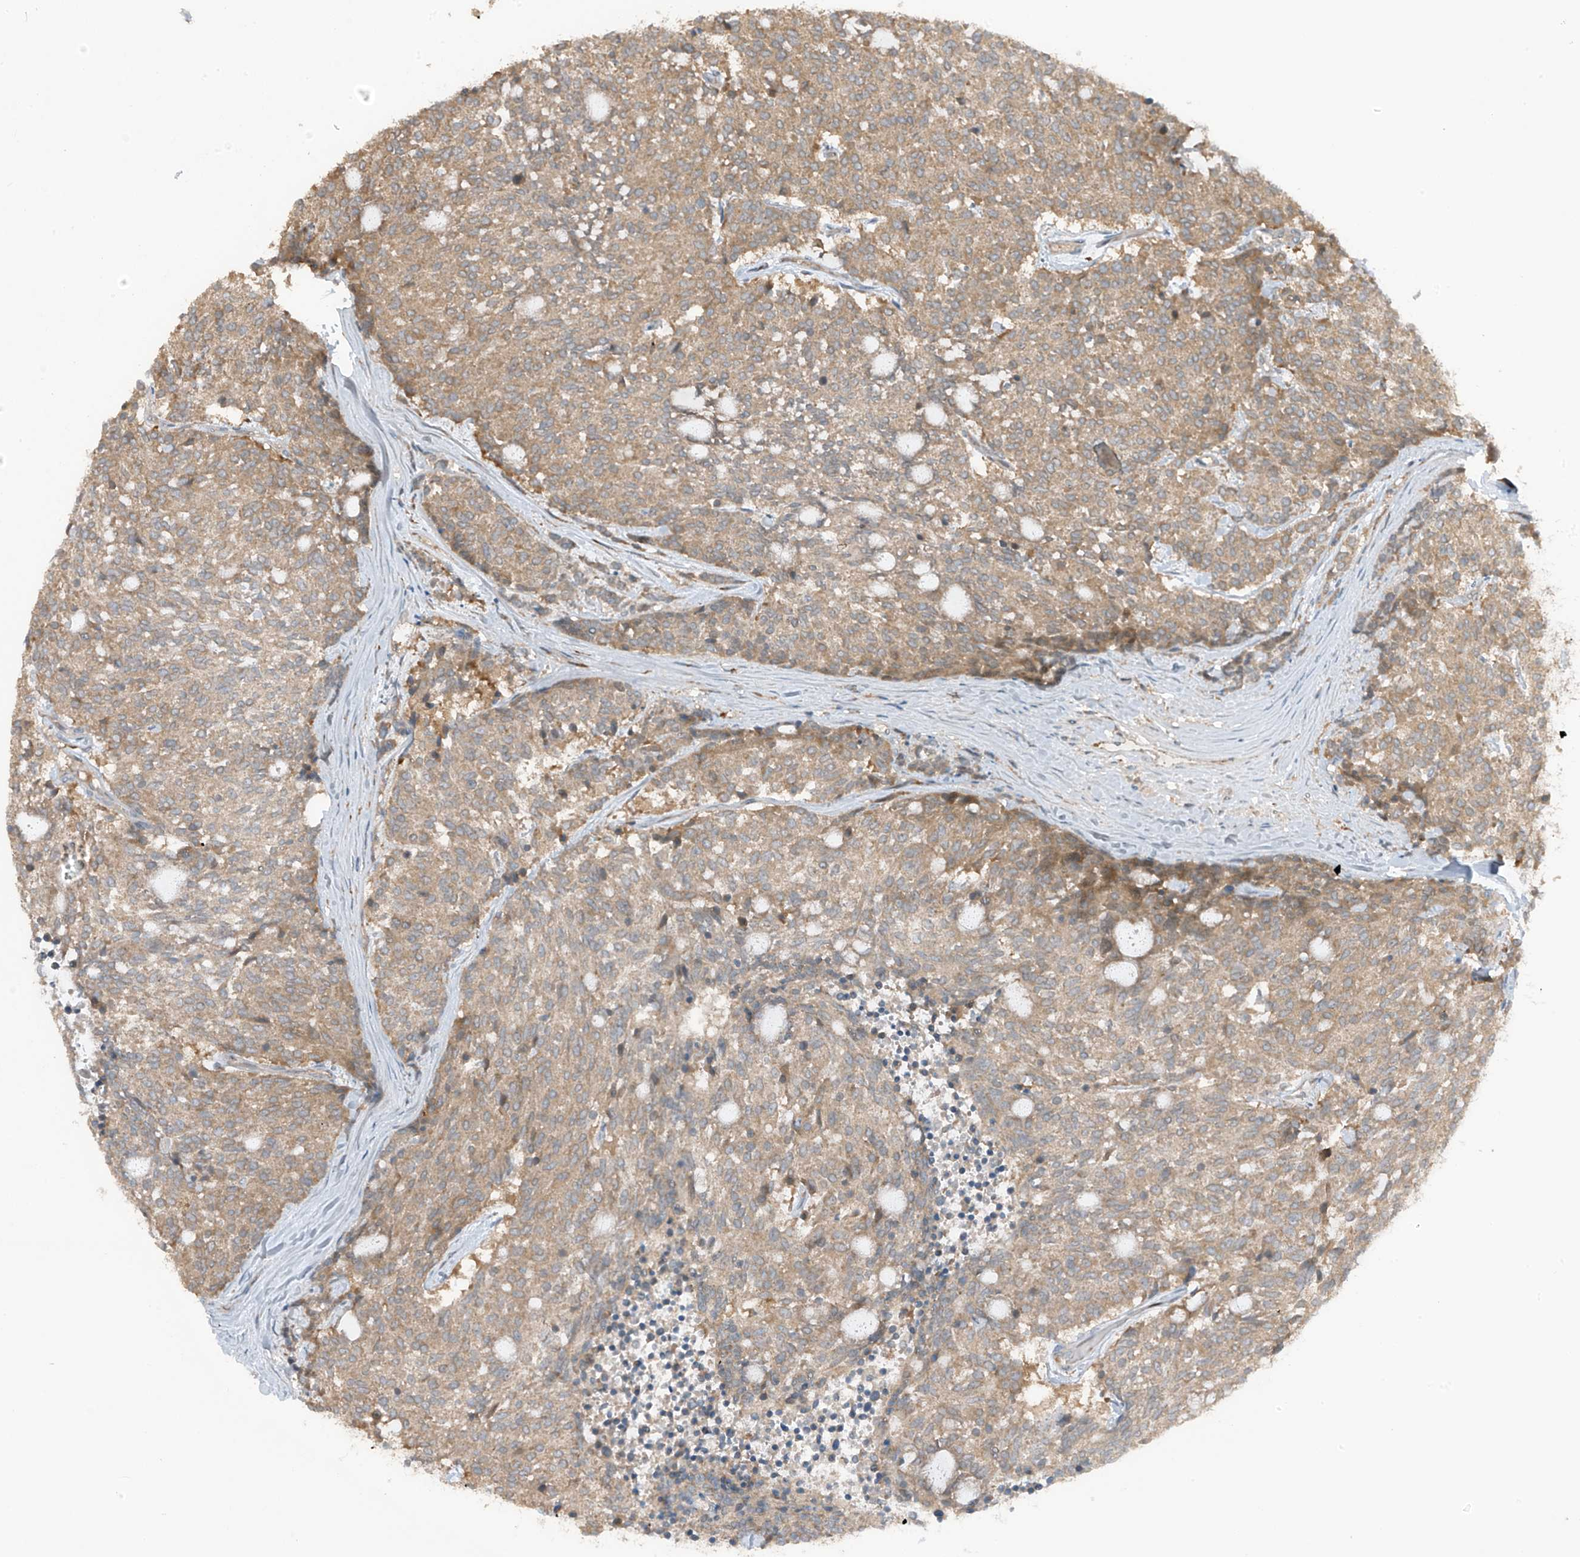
{"staining": {"intensity": "weak", "quantity": ">75%", "location": "cytoplasmic/membranous"}, "tissue": "carcinoid", "cell_type": "Tumor cells", "image_type": "cancer", "snomed": [{"axis": "morphology", "description": "Carcinoid, malignant, NOS"}, {"axis": "topography", "description": "Pancreas"}], "caption": "Malignant carcinoid stained for a protein (brown) reveals weak cytoplasmic/membranous positive positivity in about >75% of tumor cells.", "gene": "TXNDC9", "patient": {"sex": "female", "age": 54}}